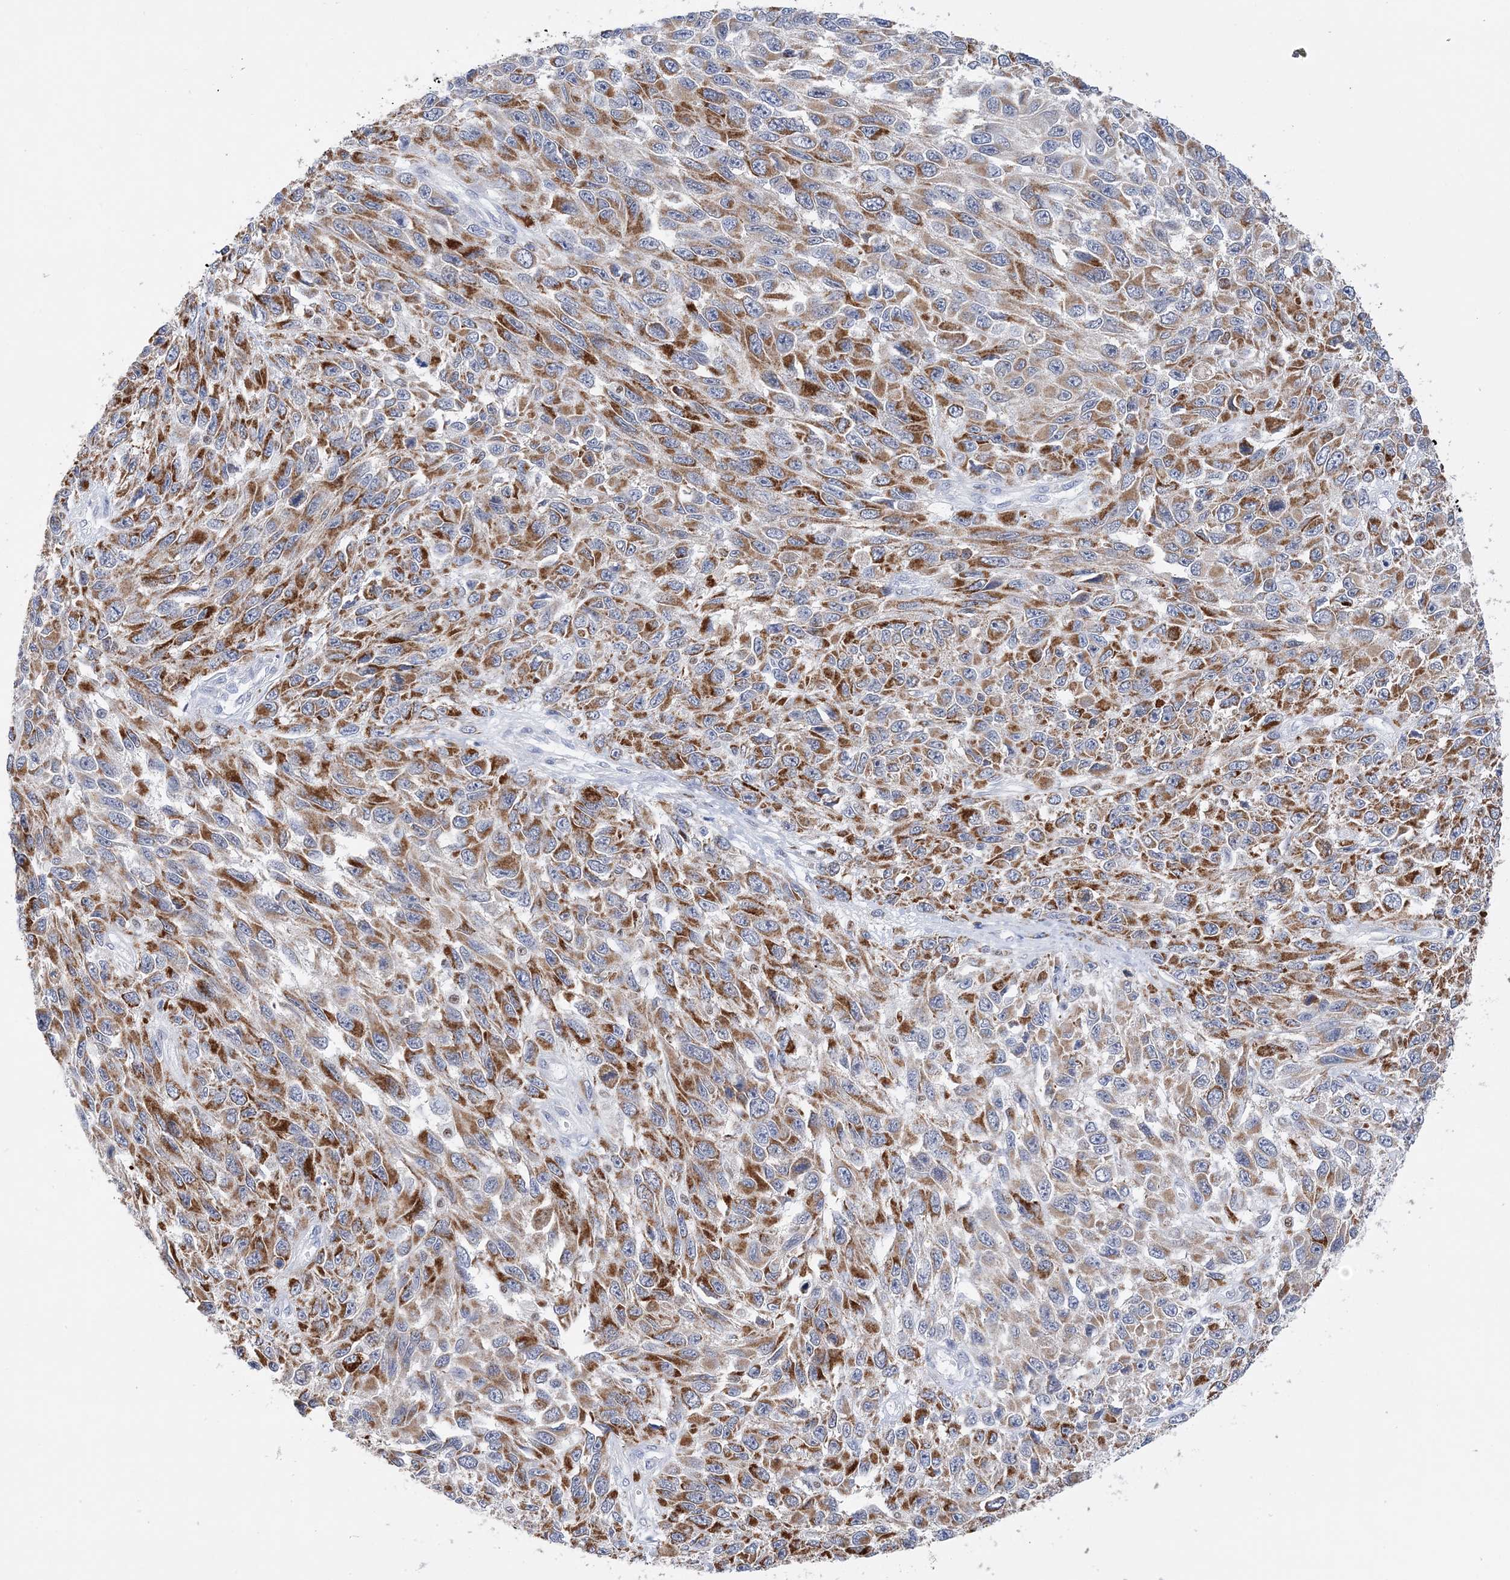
{"staining": {"intensity": "strong", "quantity": "25%-75%", "location": "cytoplasmic/membranous"}, "tissue": "melanoma", "cell_type": "Tumor cells", "image_type": "cancer", "snomed": [{"axis": "morphology", "description": "Malignant melanoma, NOS"}, {"axis": "topography", "description": "Skin"}], "caption": "A histopathology image of melanoma stained for a protein demonstrates strong cytoplasmic/membranous brown staining in tumor cells.", "gene": "NIT2", "patient": {"sex": "female", "age": 96}}